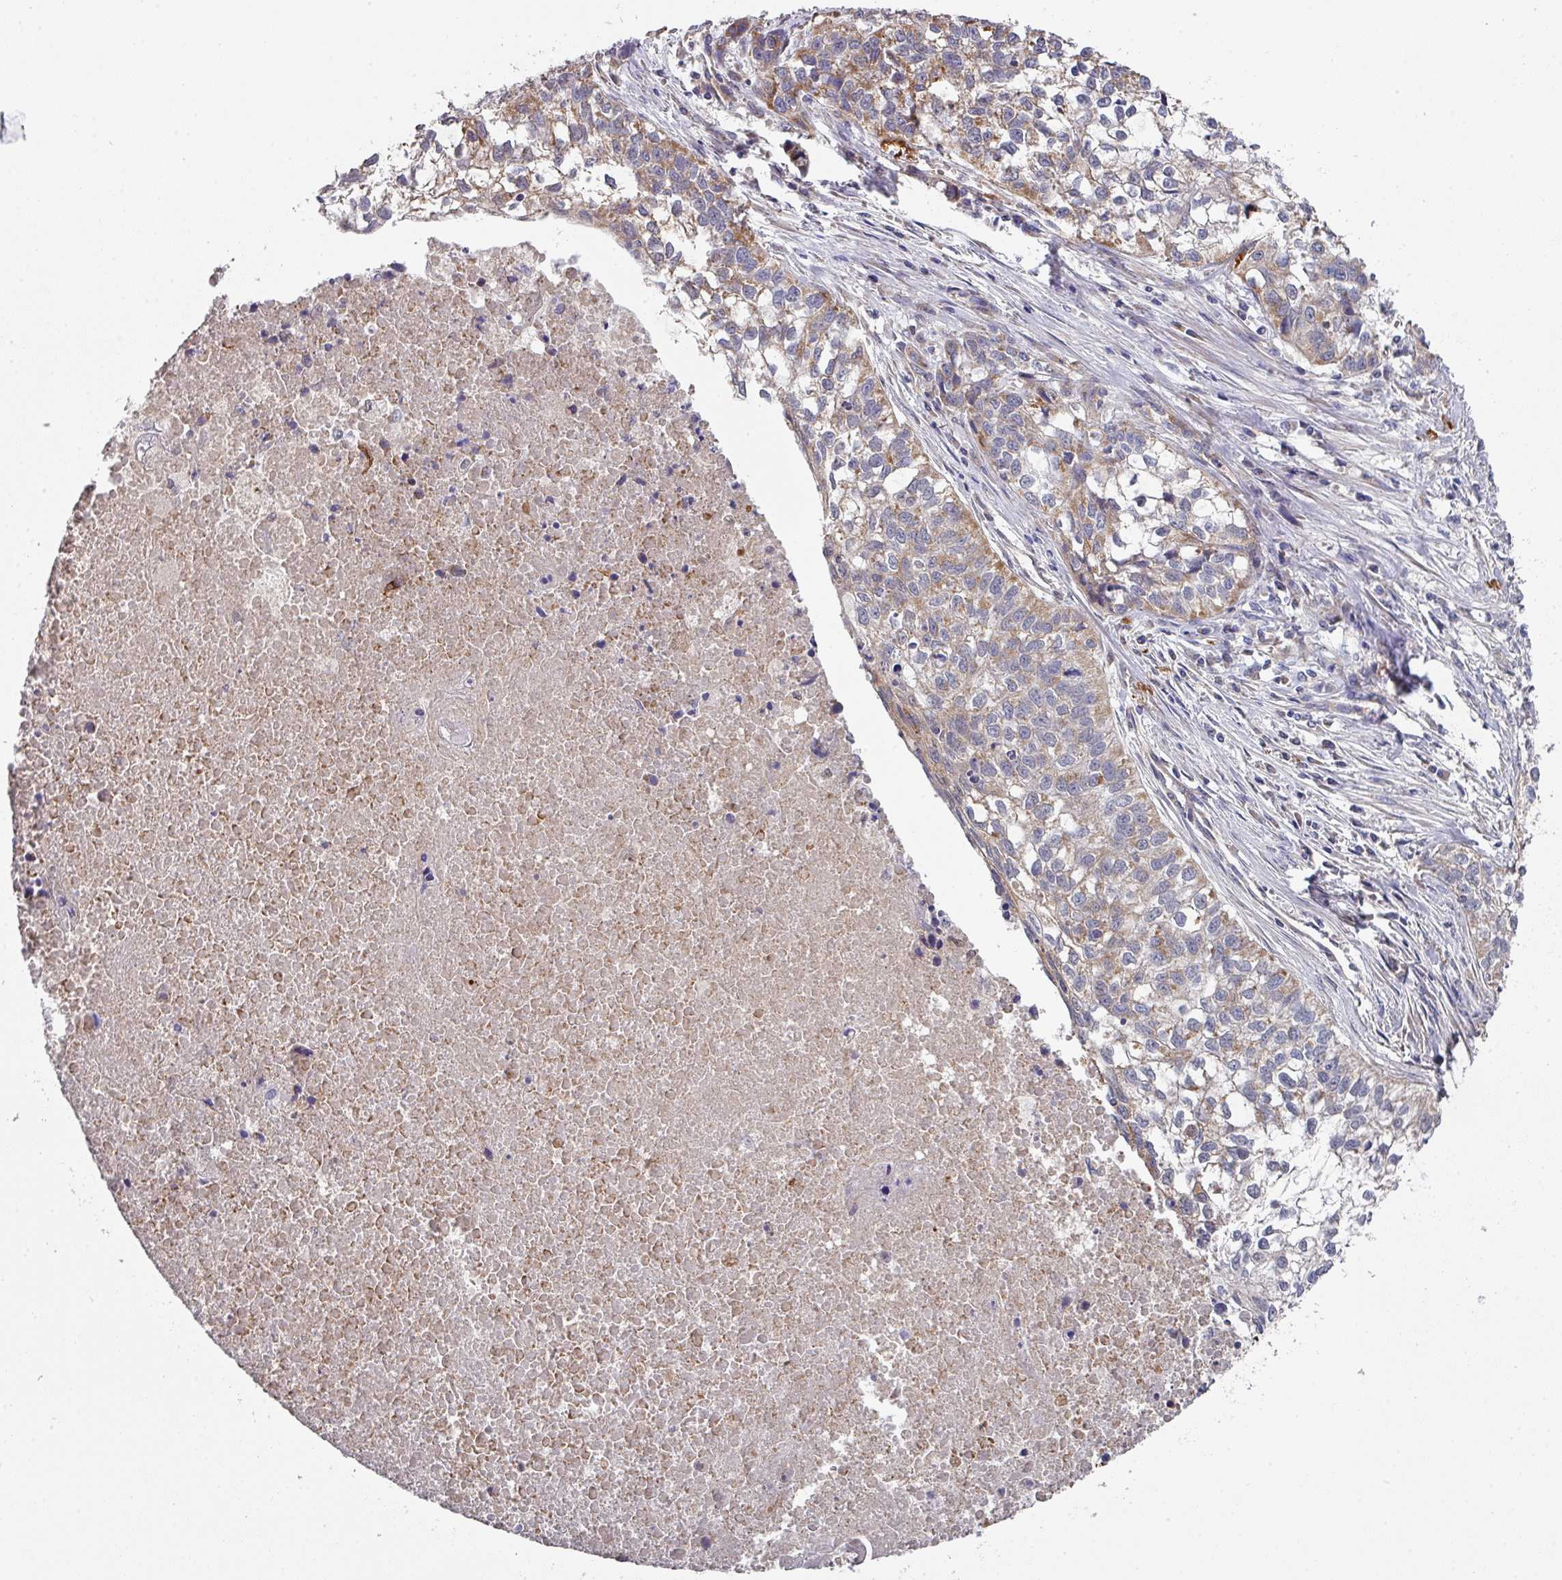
{"staining": {"intensity": "moderate", "quantity": "<25%", "location": "cytoplasmic/membranous"}, "tissue": "lung cancer", "cell_type": "Tumor cells", "image_type": "cancer", "snomed": [{"axis": "morphology", "description": "Squamous cell carcinoma, NOS"}, {"axis": "topography", "description": "Lung"}], "caption": "Lung cancer (squamous cell carcinoma) stained with a protein marker displays moderate staining in tumor cells.", "gene": "DCAF12L2", "patient": {"sex": "male", "age": 74}}